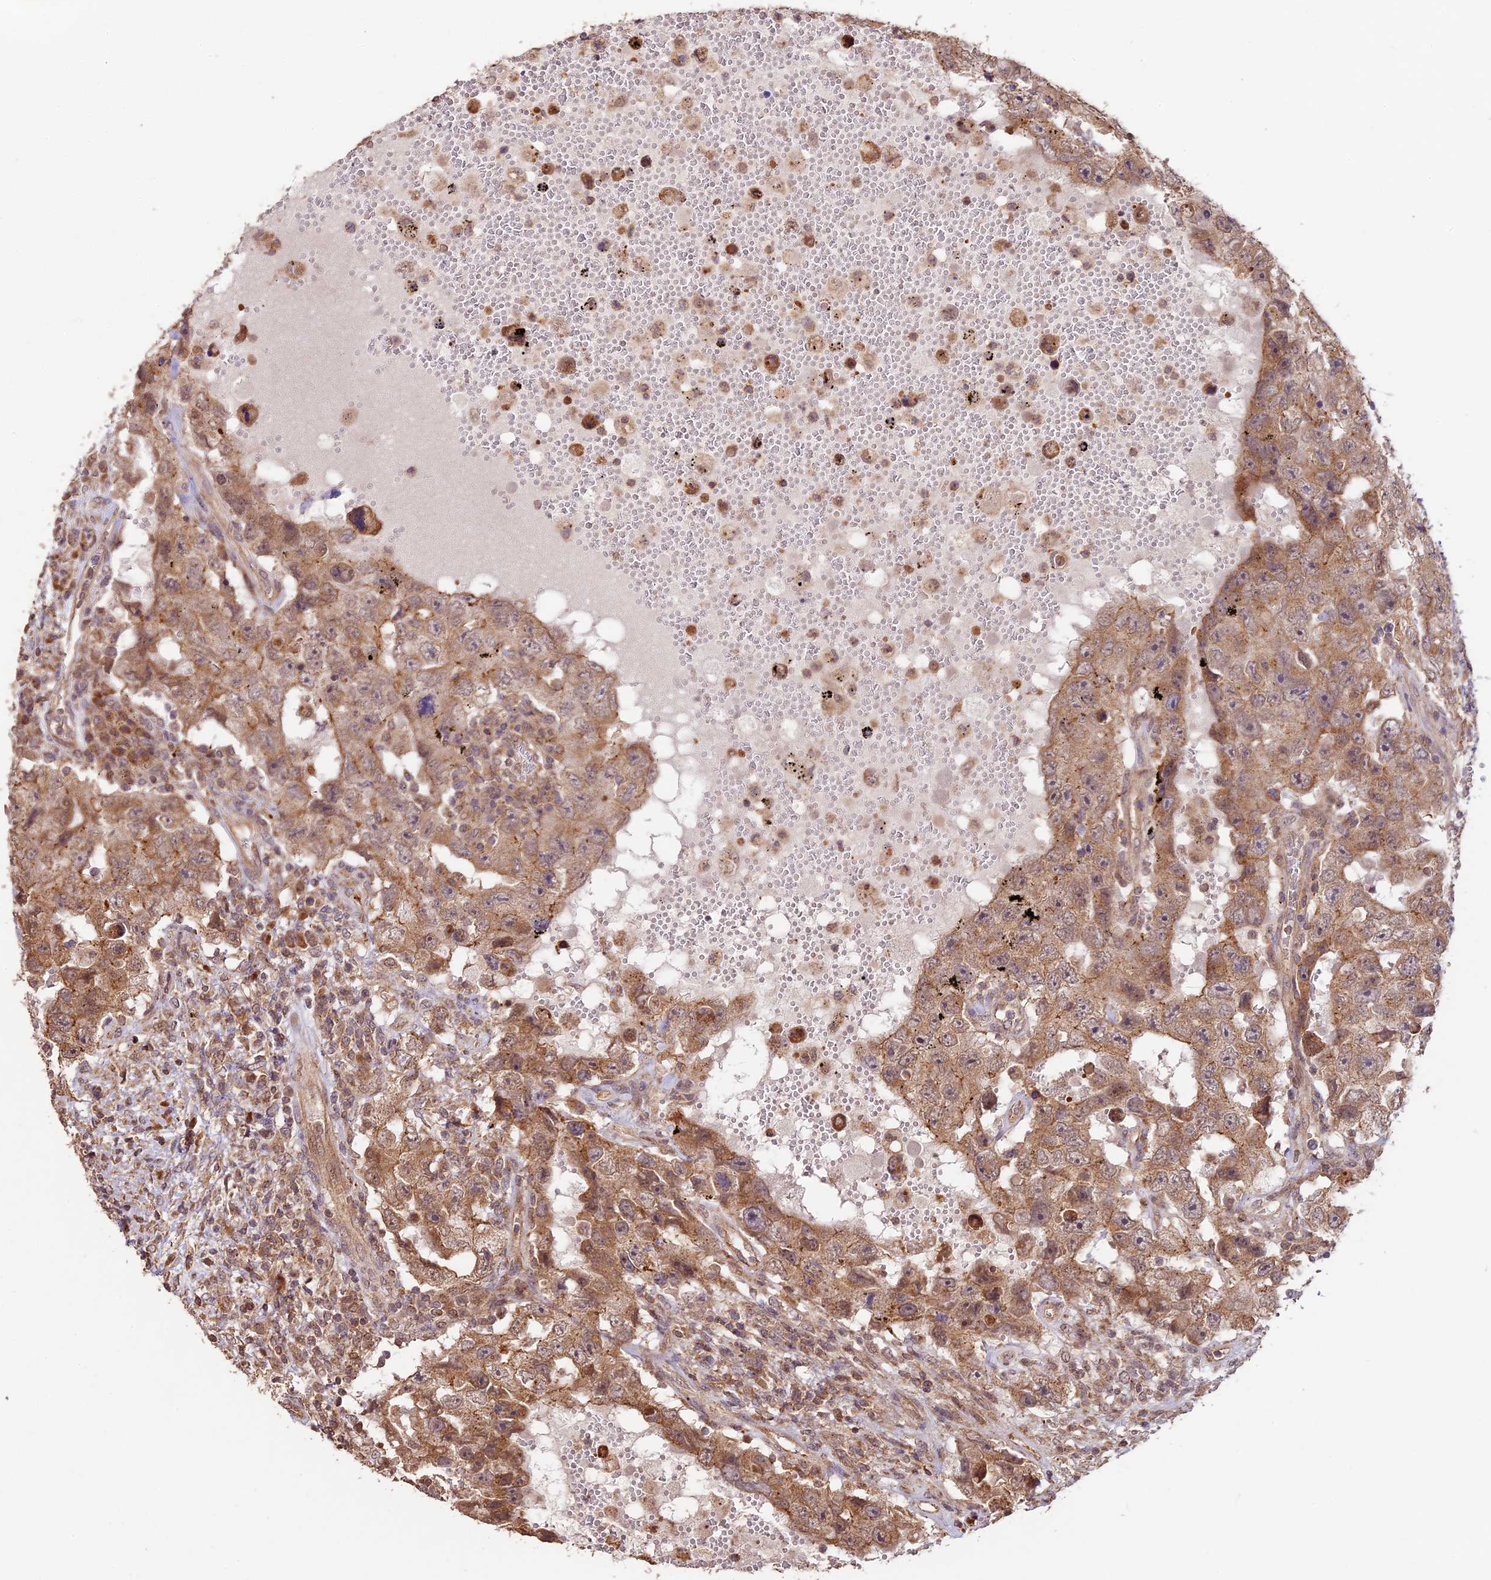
{"staining": {"intensity": "moderate", "quantity": ">75%", "location": "cytoplasmic/membranous"}, "tissue": "testis cancer", "cell_type": "Tumor cells", "image_type": "cancer", "snomed": [{"axis": "morphology", "description": "Carcinoma, Embryonal, NOS"}, {"axis": "topography", "description": "Testis"}], "caption": "High-power microscopy captured an immunohistochemistry (IHC) histopathology image of testis embryonal carcinoma, revealing moderate cytoplasmic/membranous expression in about >75% of tumor cells.", "gene": "BCAS4", "patient": {"sex": "male", "age": 26}}